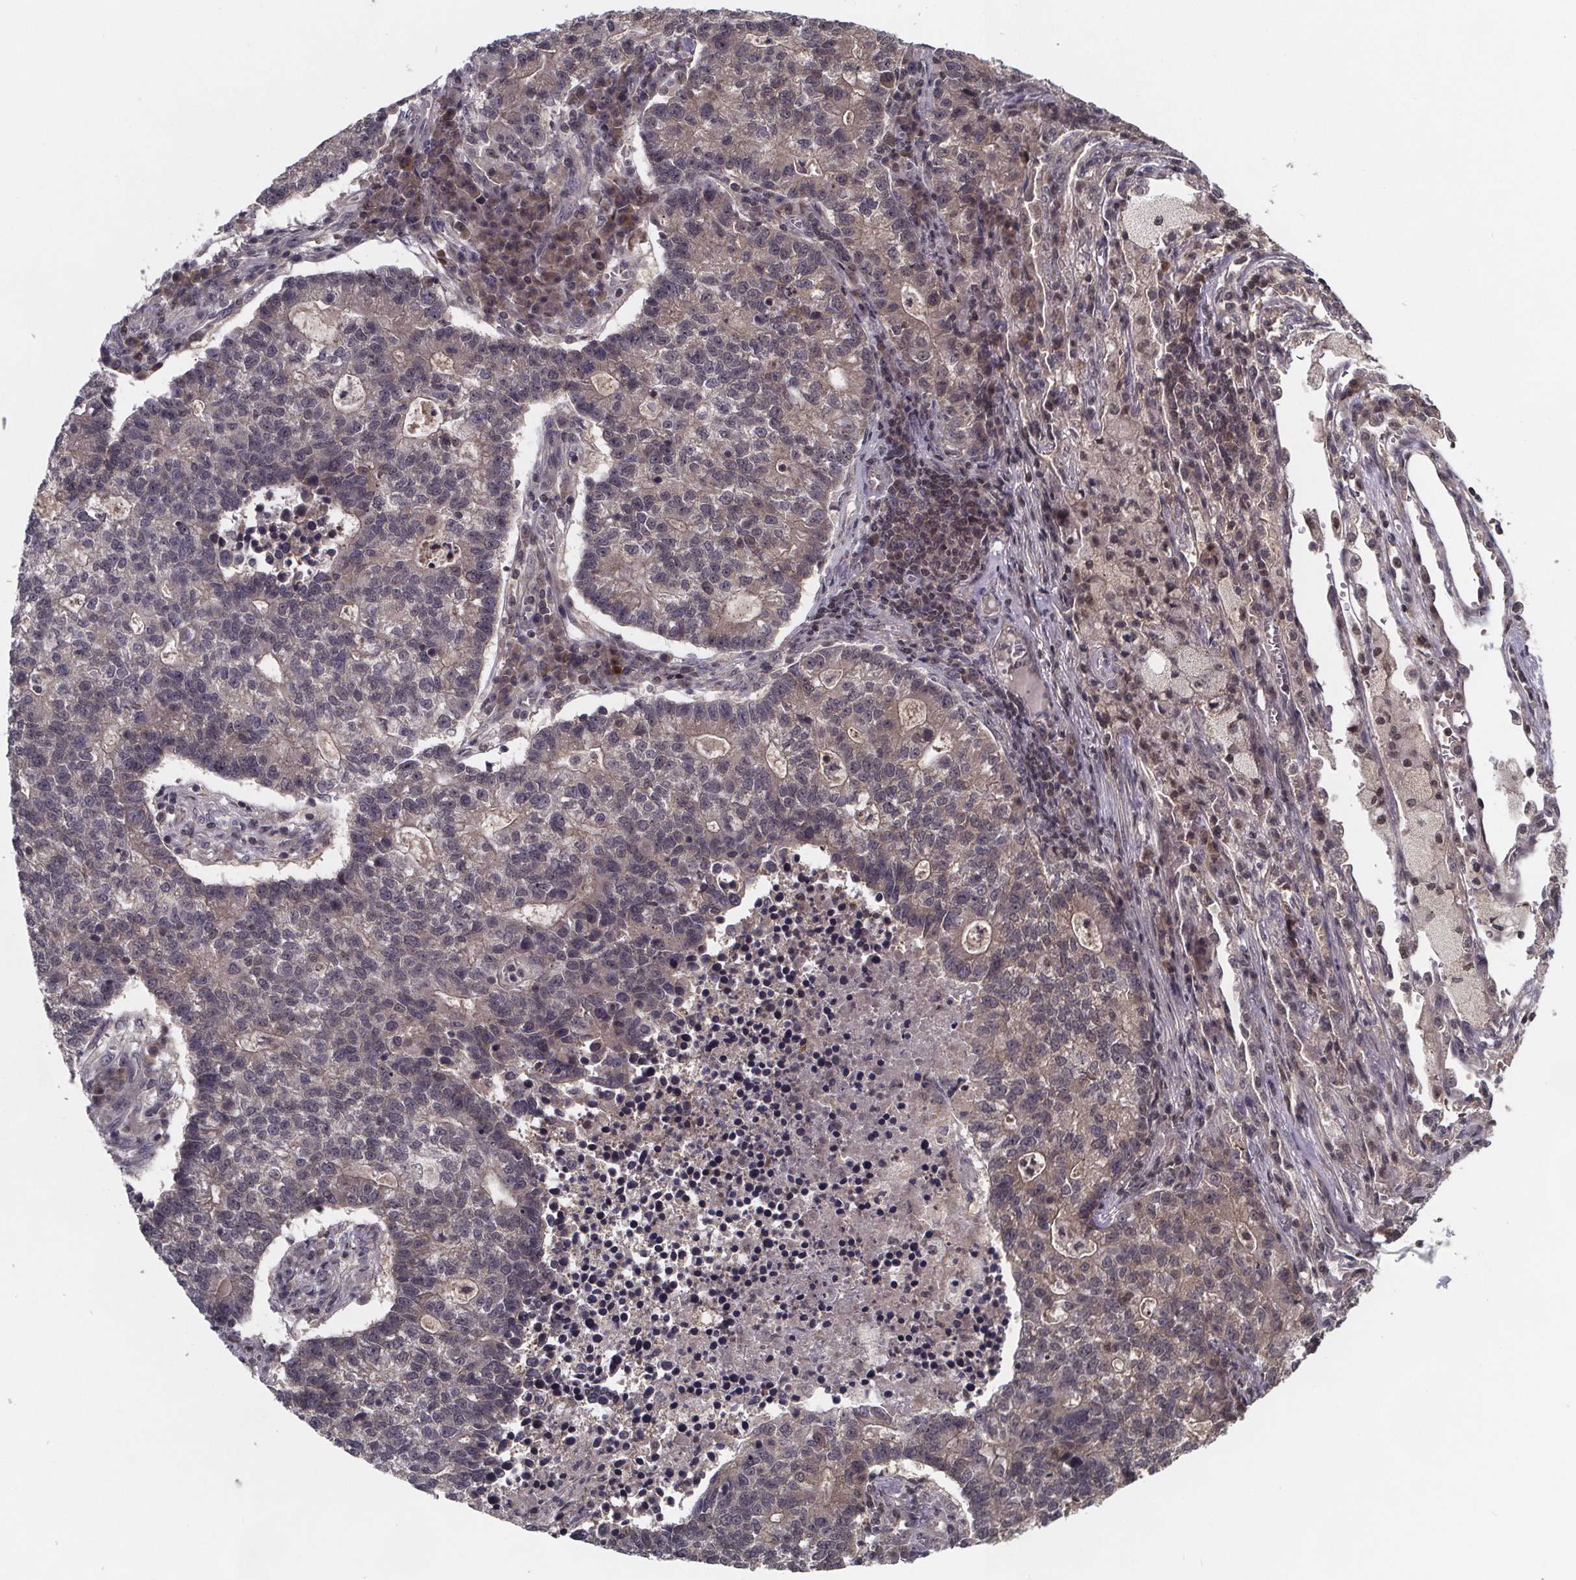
{"staining": {"intensity": "weak", "quantity": "25%-75%", "location": "cytoplasmic/membranous"}, "tissue": "lung cancer", "cell_type": "Tumor cells", "image_type": "cancer", "snomed": [{"axis": "morphology", "description": "Adenocarcinoma, NOS"}, {"axis": "topography", "description": "Lung"}], "caption": "High-magnification brightfield microscopy of lung adenocarcinoma stained with DAB (3,3'-diaminobenzidine) (brown) and counterstained with hematoxylin (blue). tumor cells exhibit weak cytoplasmic/membranous positivity is present in about25%-75% of cells.", "gene": "FN3KRP", "patient": {"sex": "male", "age": 57}}